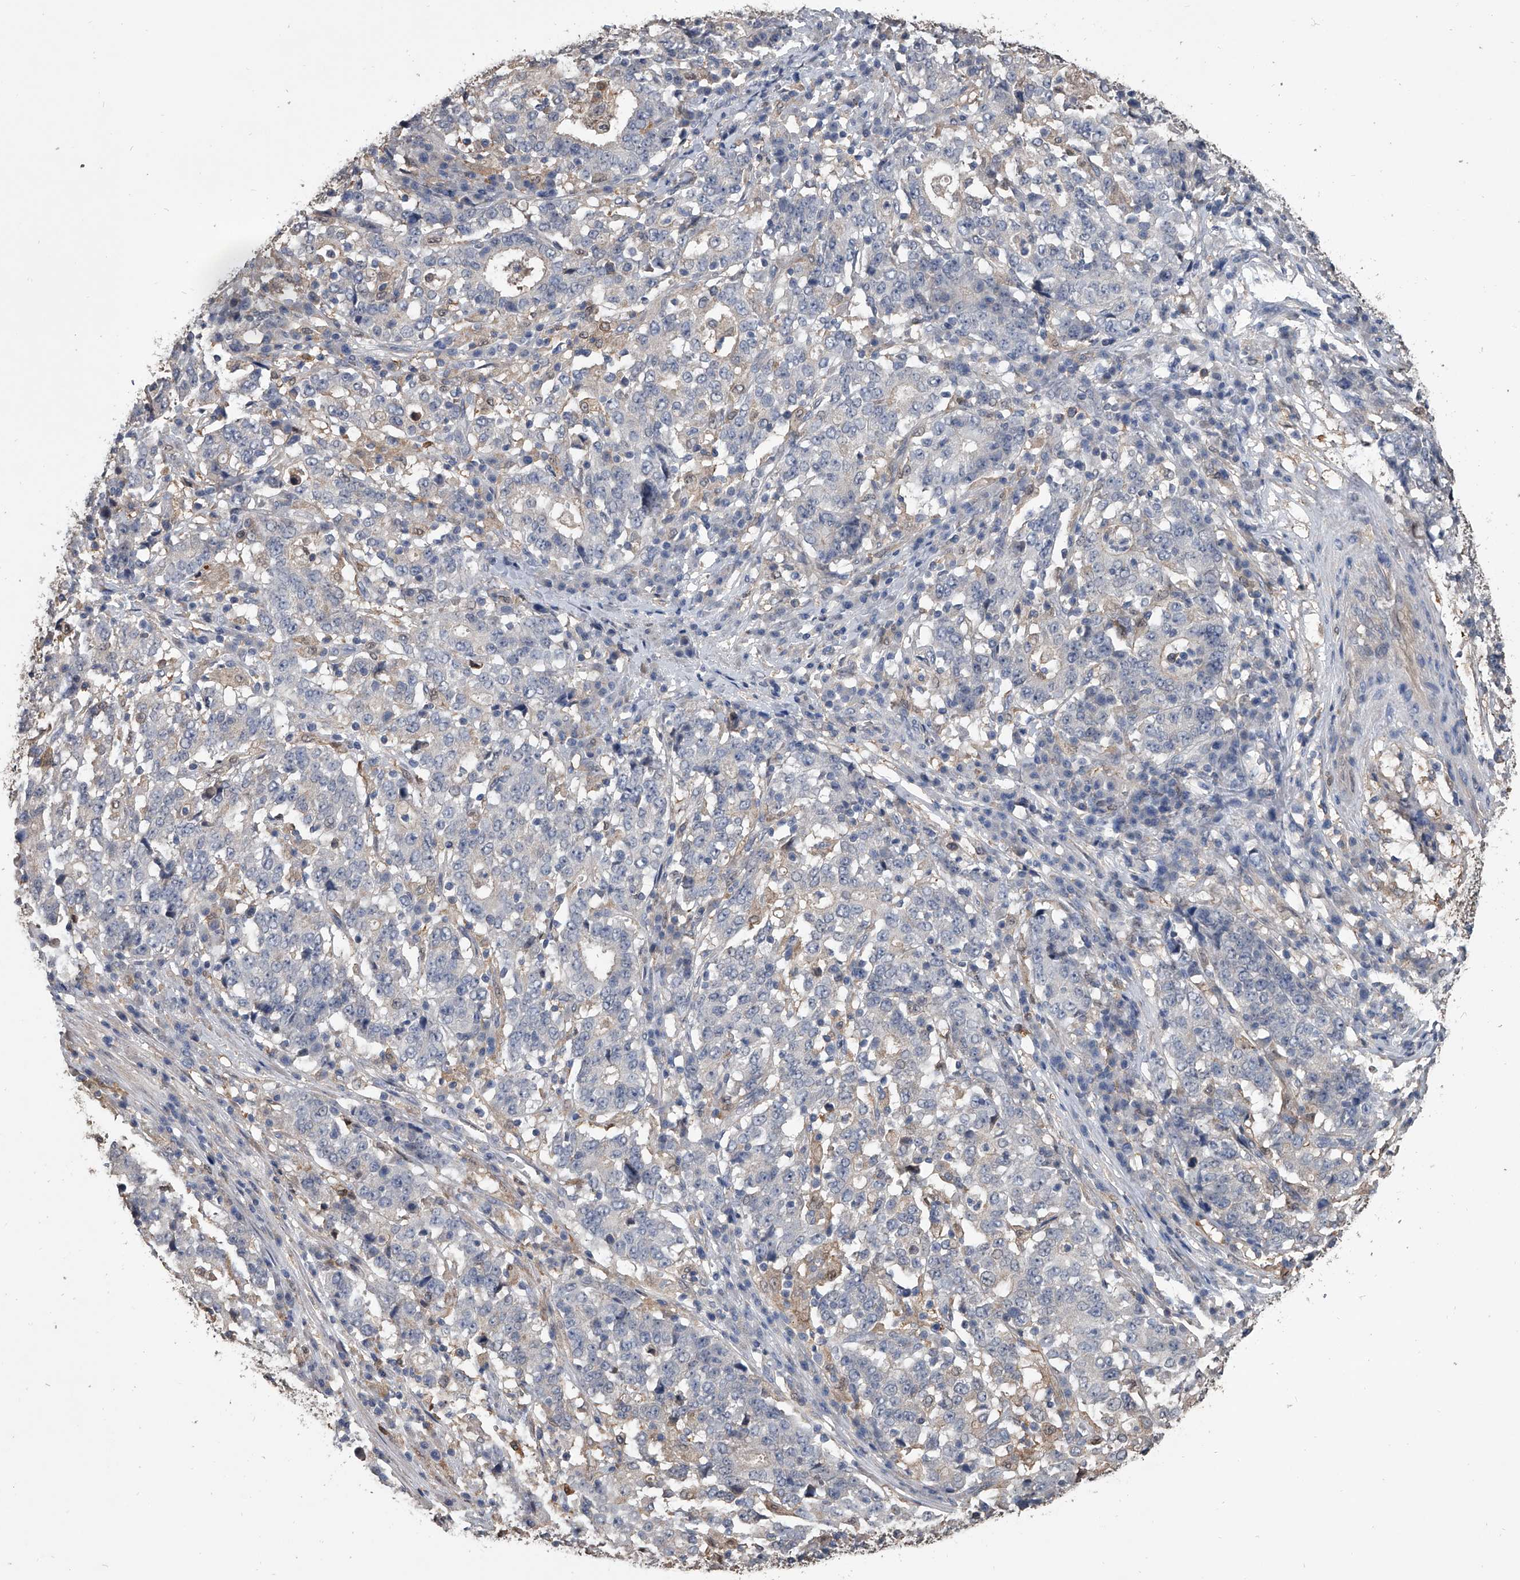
{"staining": {"intensity": "negative", "quantity": "none", "location": "none"}, "tissue": "stomach cancer", "cell_type": "Tumor cells", "image_type": "cancer", "snomed": [{"axis": "morphology", "description": "Adenocarcinoma, NOS"}, {"axis": "topography", "description": "Stomach"}], "caption": "The immunohistochemistry micrograph has no significant expression in tumor cells of stomach adenocarcinoma tissue. Brightfield microscopy of immunohistochemistry stained with DAB (brown) and hematoxylin (blue), captured at high magnification.", "gene": "DOCK9", "patient": {"sex": "male", "age": 59}}